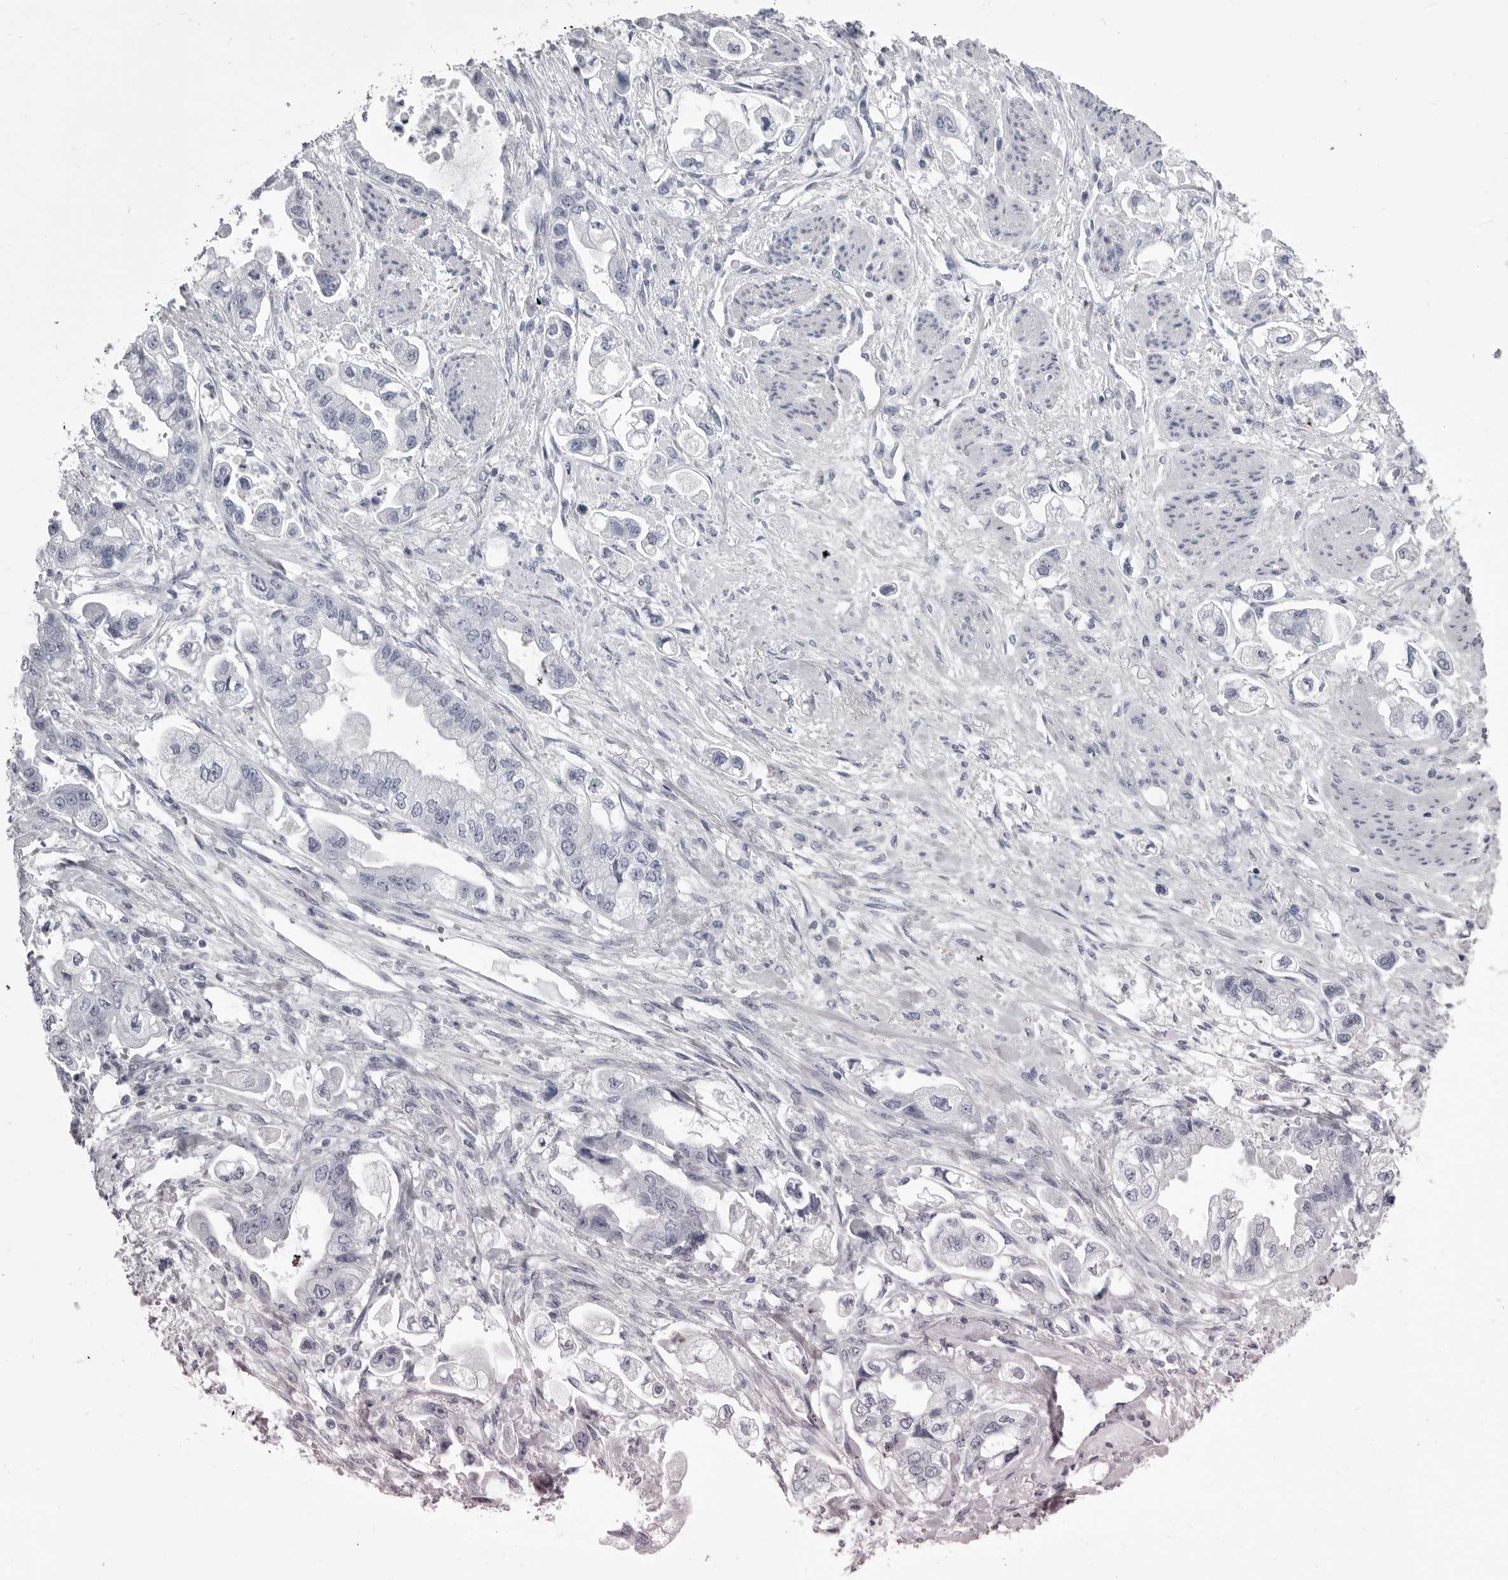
{"staining": {"intensity": "negative", "quantity": "none", "location": "none"}, "tissue": "stomach cancer", "cell_type": "Tumor cells", "image_type": "cancer", "snomed": [{"axis": "morphology", "description": "Adenocarcinoma, NOS"}, {"axis": "topography", "description": "Stomach"}], "caption": "DAB (3,3'-diaminobenzidine) immunohistochemical staining of human stomach adenocarcinoma displays no significant expression in tumor cells.", "gene": "ANK2", "patient": {"sex": "male", "age": 62}}